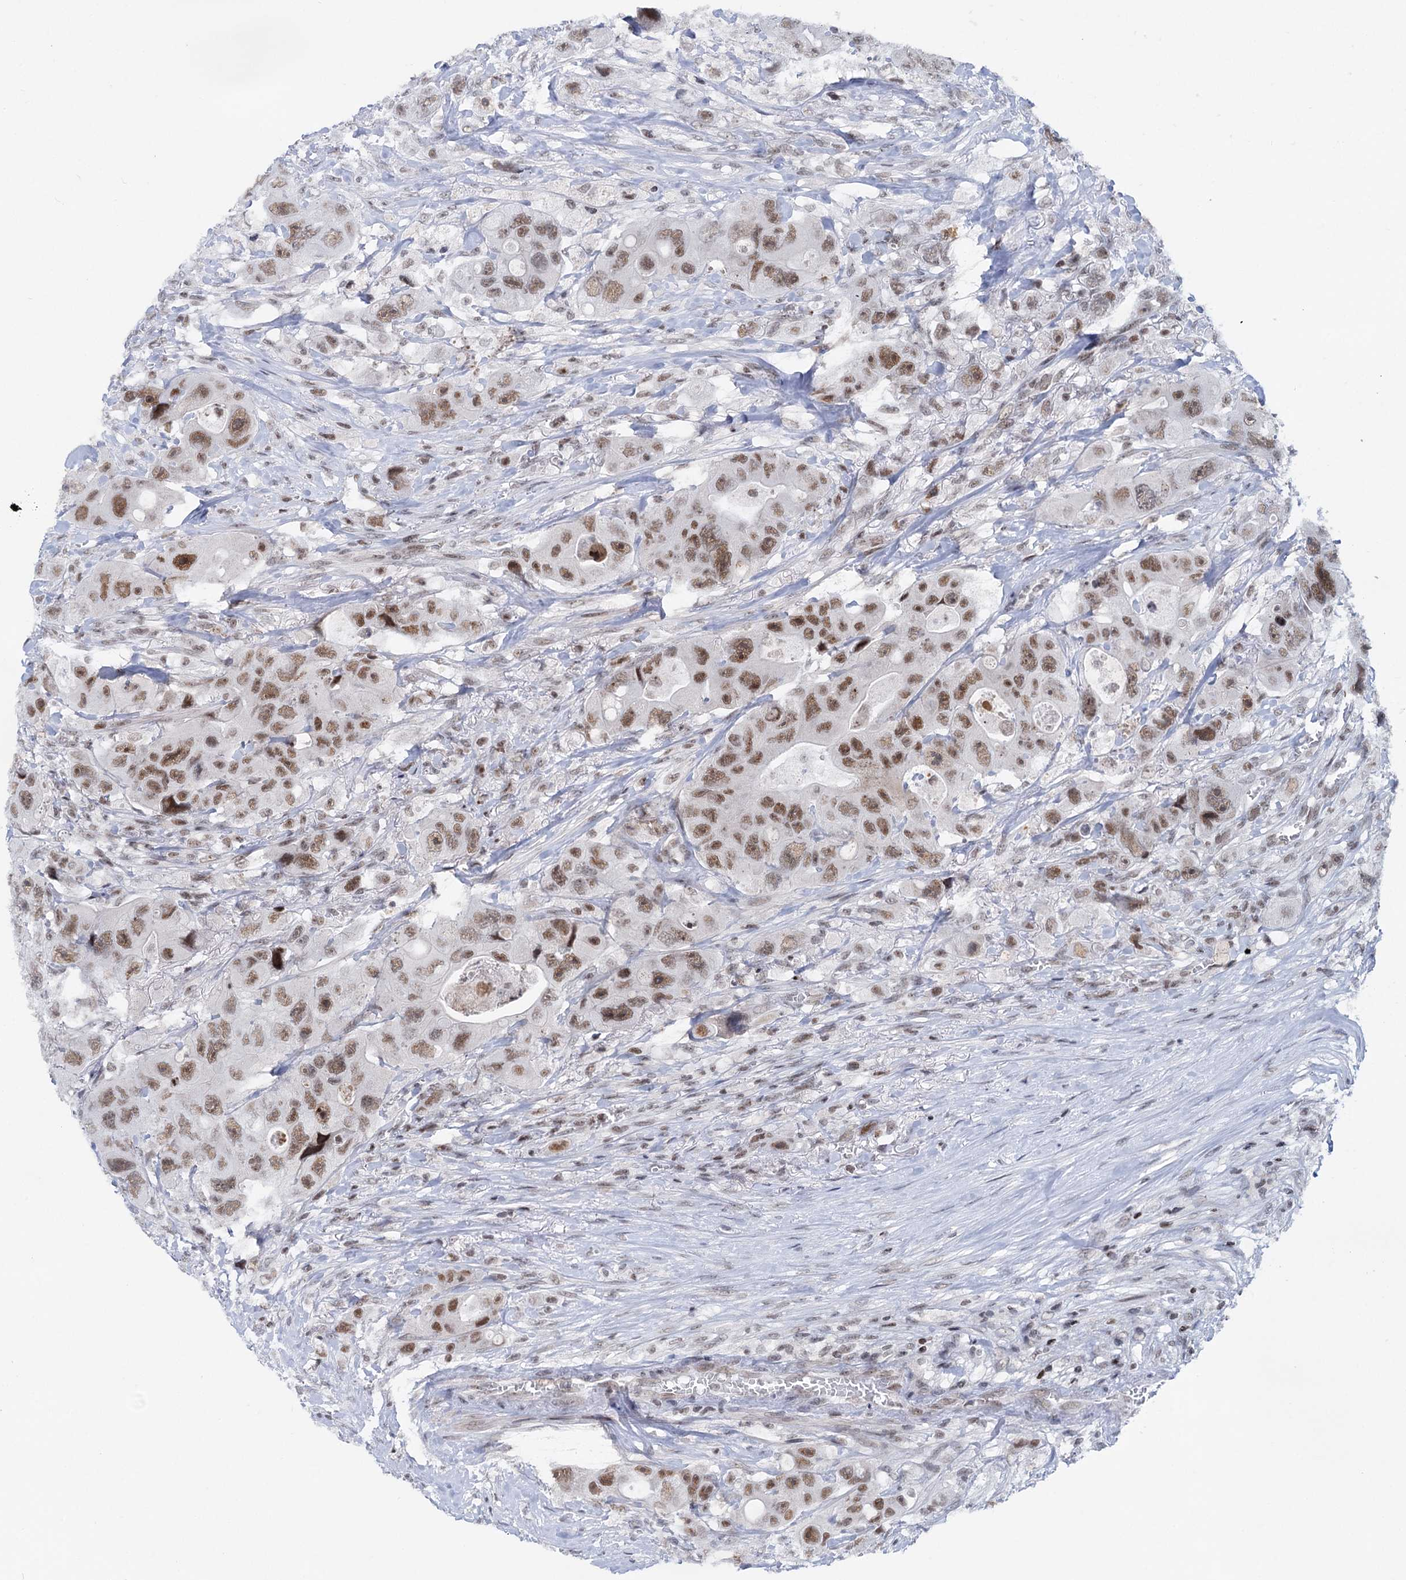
{"staining": {"intensity": "weak", "quantity": ">75%", "location": "nuclear"}, "tissue": "colorectal cancer", "cell_type": "Tumor cells", "image_type": "cancer", "snomed": [{"axis": "morphology", "description": "Adenocarcinoma, NOS"}, {"axis": "topography", "description": "Colon"}], "caption": "Weak nuclear expression for a protein is appreciated in approximately >75% of tumor cells of colorectal adenocarcinoma using immunohistochemistry (IHC).", "gene": "ZCCHC10", "patient": {"sex": "female", "age": 46}}